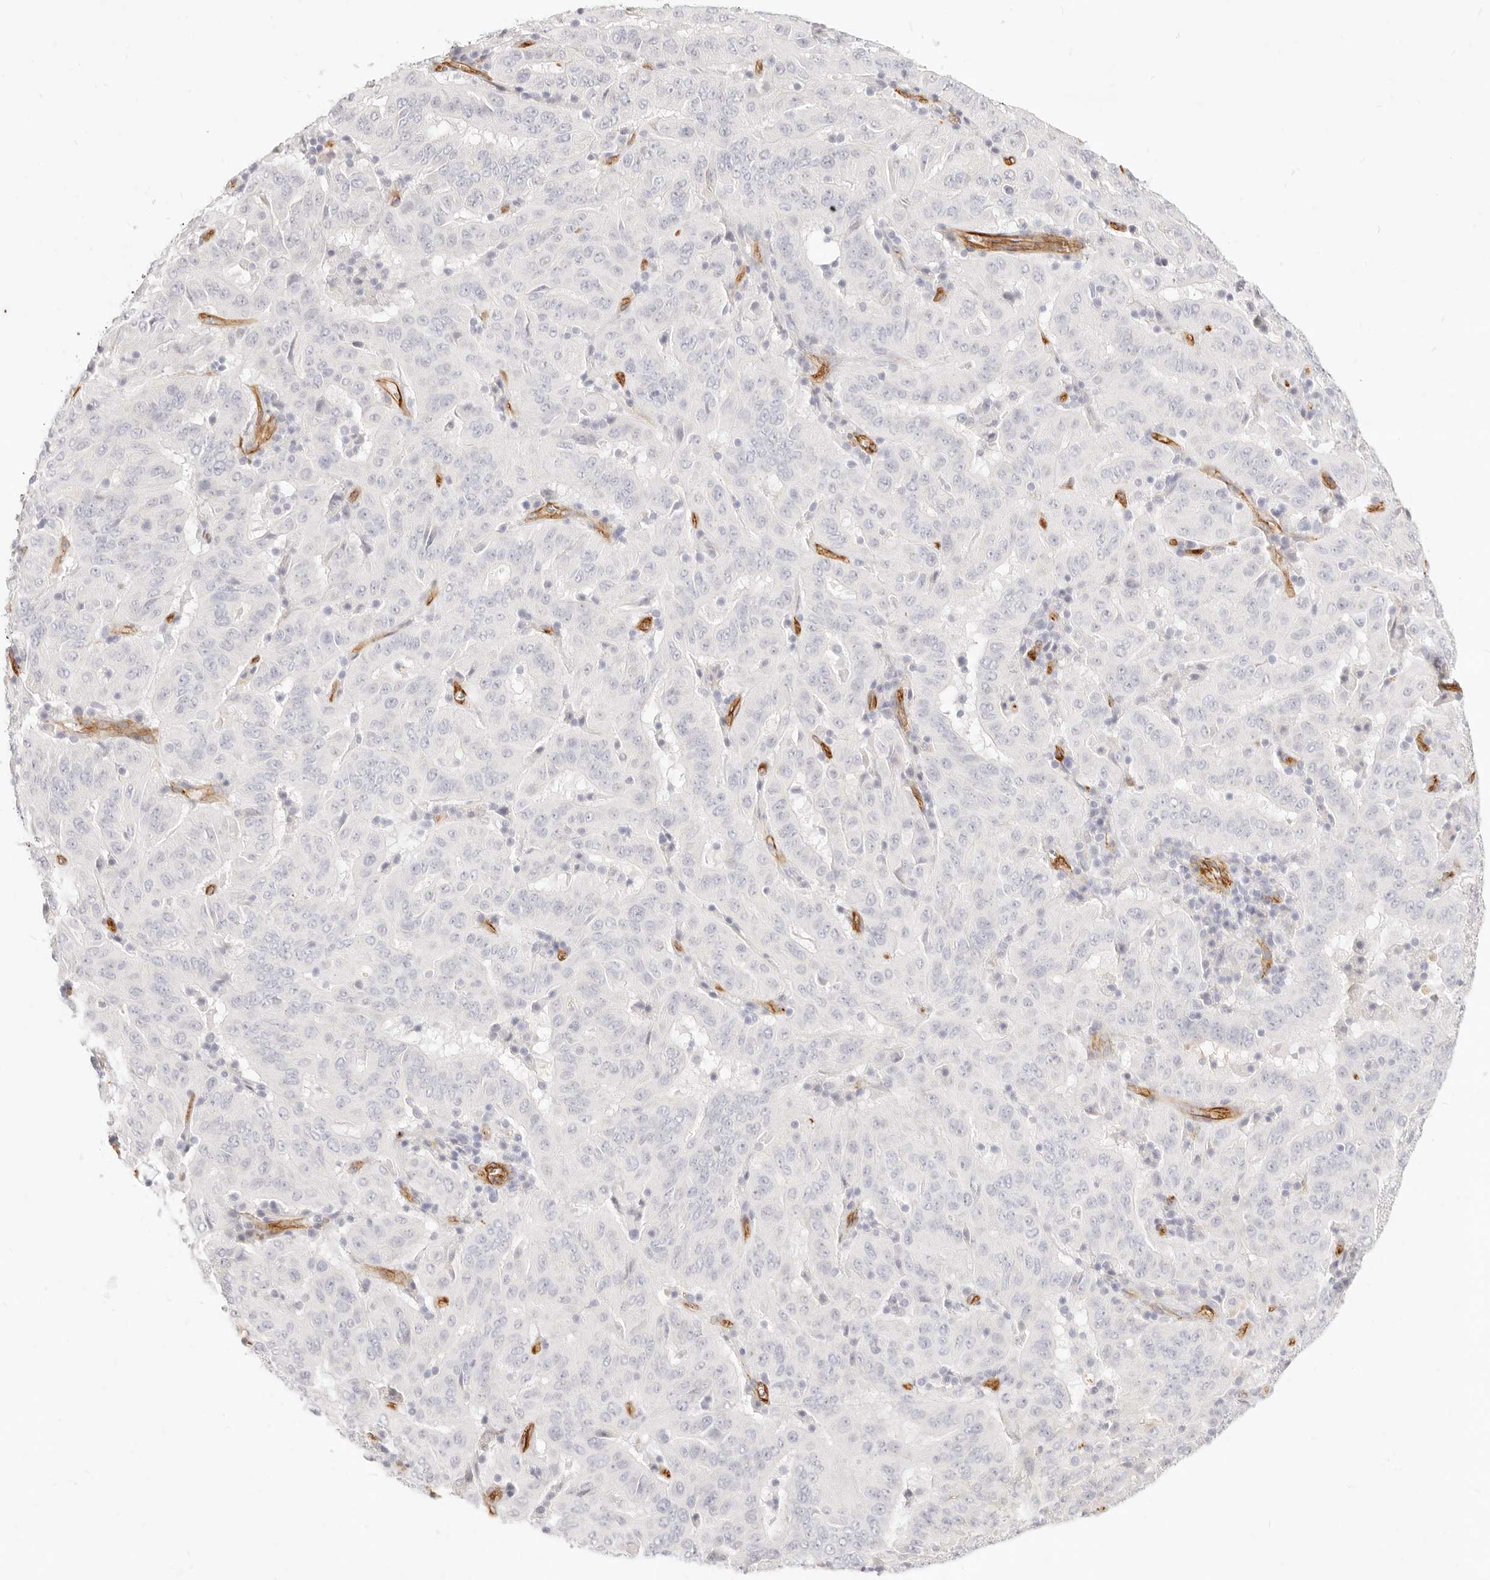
{"staining": {"intensity": "negative", "quantity": "none", "location": "none"}, "tissue": "pancreatic cancer", "cell_type": "Tumor cells", "image_type": "cancer", "snomed": [{"axis": "morphology", "description": "Adenocarcinoma, NOS"}, {"axis": "topography", "description": "Pancreas"}], "caption": "DAB immunohistochemical staining of adenocarcinoma (pancreatic) demonstrates no significant staining in tumor cells. (DAB (3,3'-diaminobenzidine) immunohistochemistry, high magnification).", "gene": "NUS1", "patient": {"sex": "male", "age": 63}}